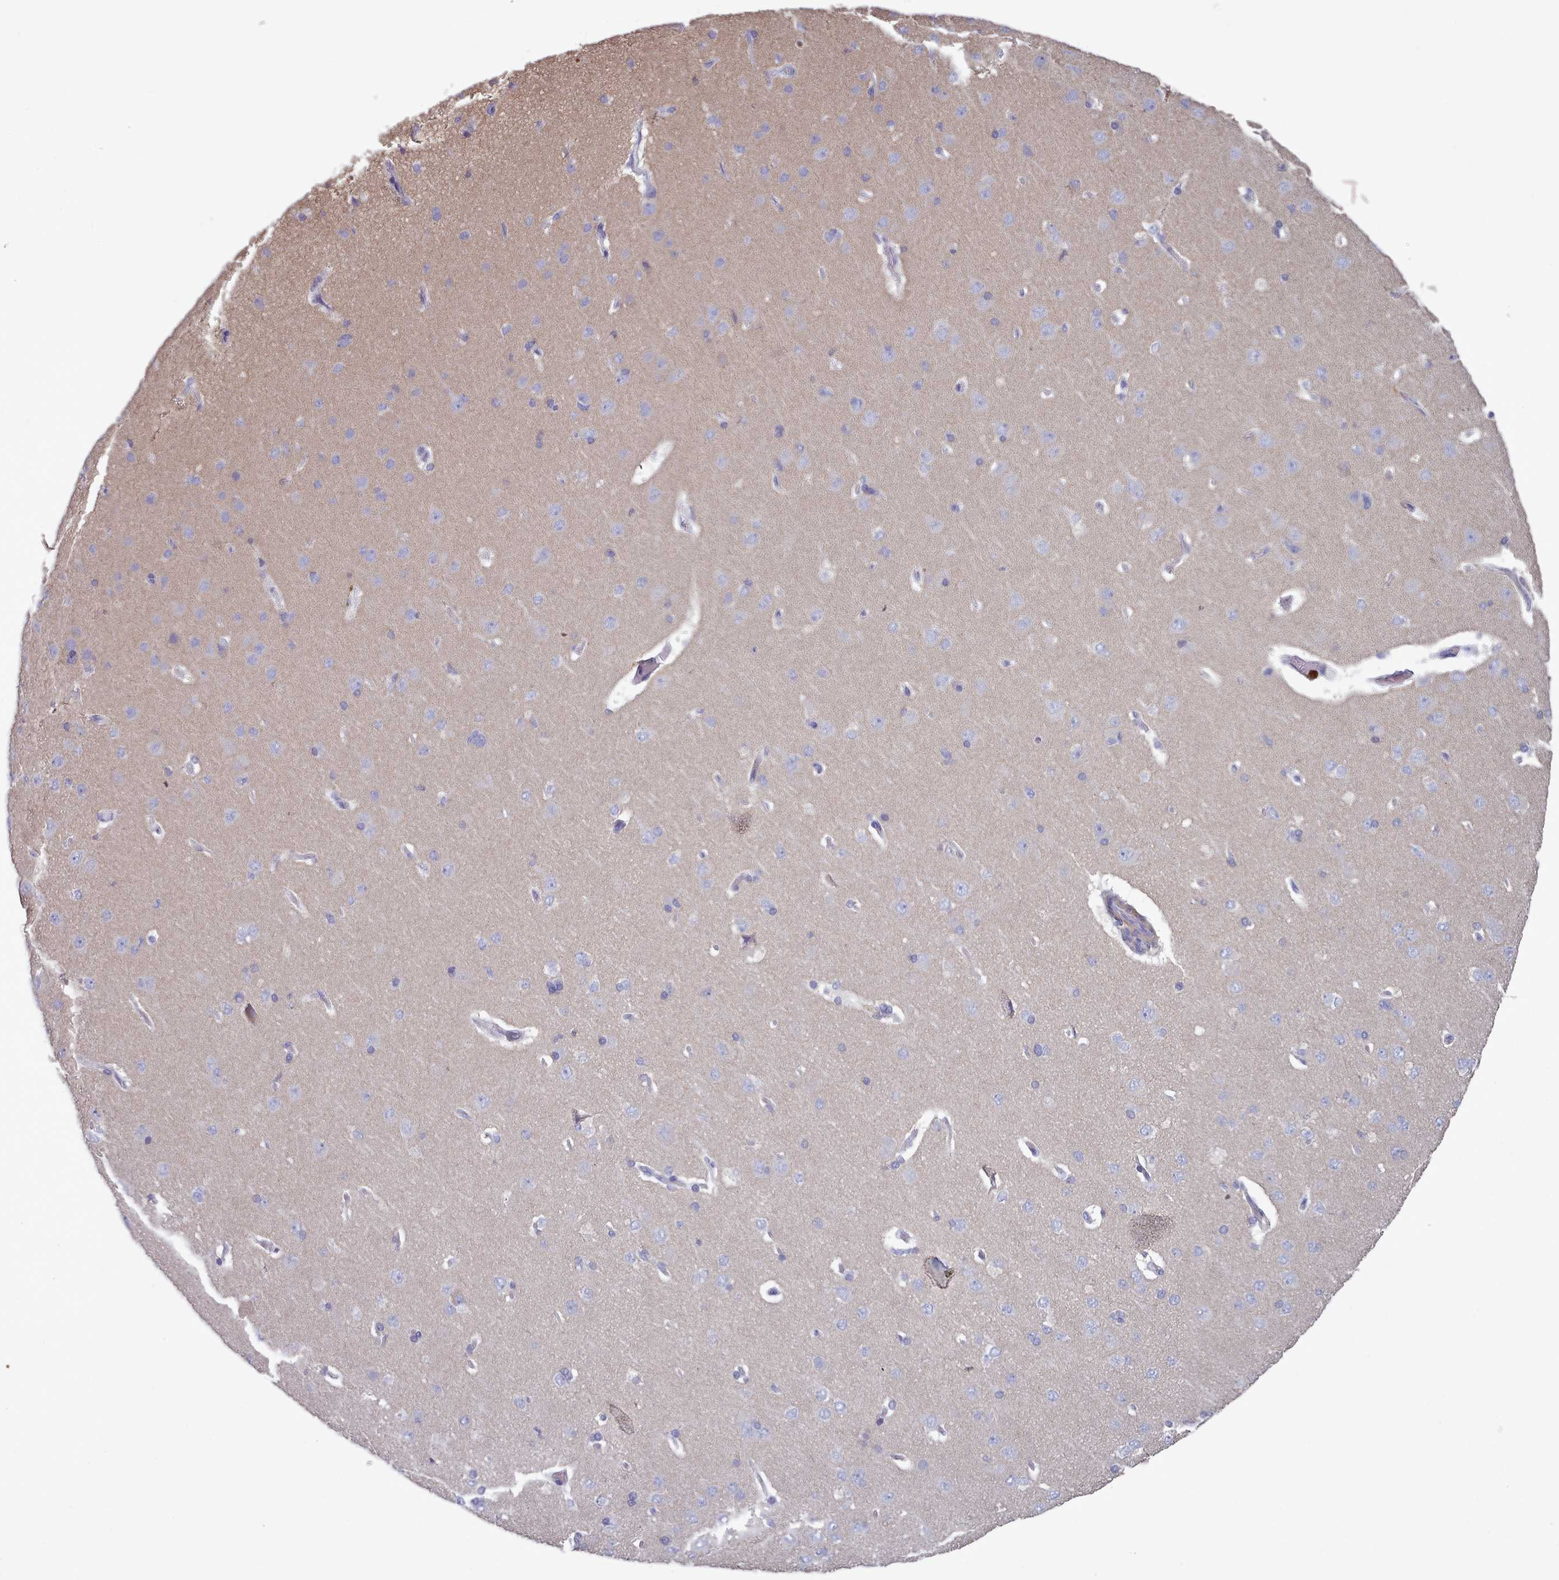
{"staining": {"intensity": "negative", "quantity": "none", "location": "none"}, "tissue": "cerebral cortex", "cell_type": "Endothelial cells", "image_type": "normal", "snomed": [{"axis": "morphology", "description": "Normal tissue, NOS"}, {"axis": "topography", "description": "Cerebral cortex"}], "caption": "Photomicrograph shows no protein positivity in endothelial cells of normal cerebral cortex. Brightfield microscopy of immunohistochemistry stained with DAB (brown) and hematoxylin (blue), captured at high magnification.", "gene": "RAC1", "patient": {"sex": "male", "age": 62}}